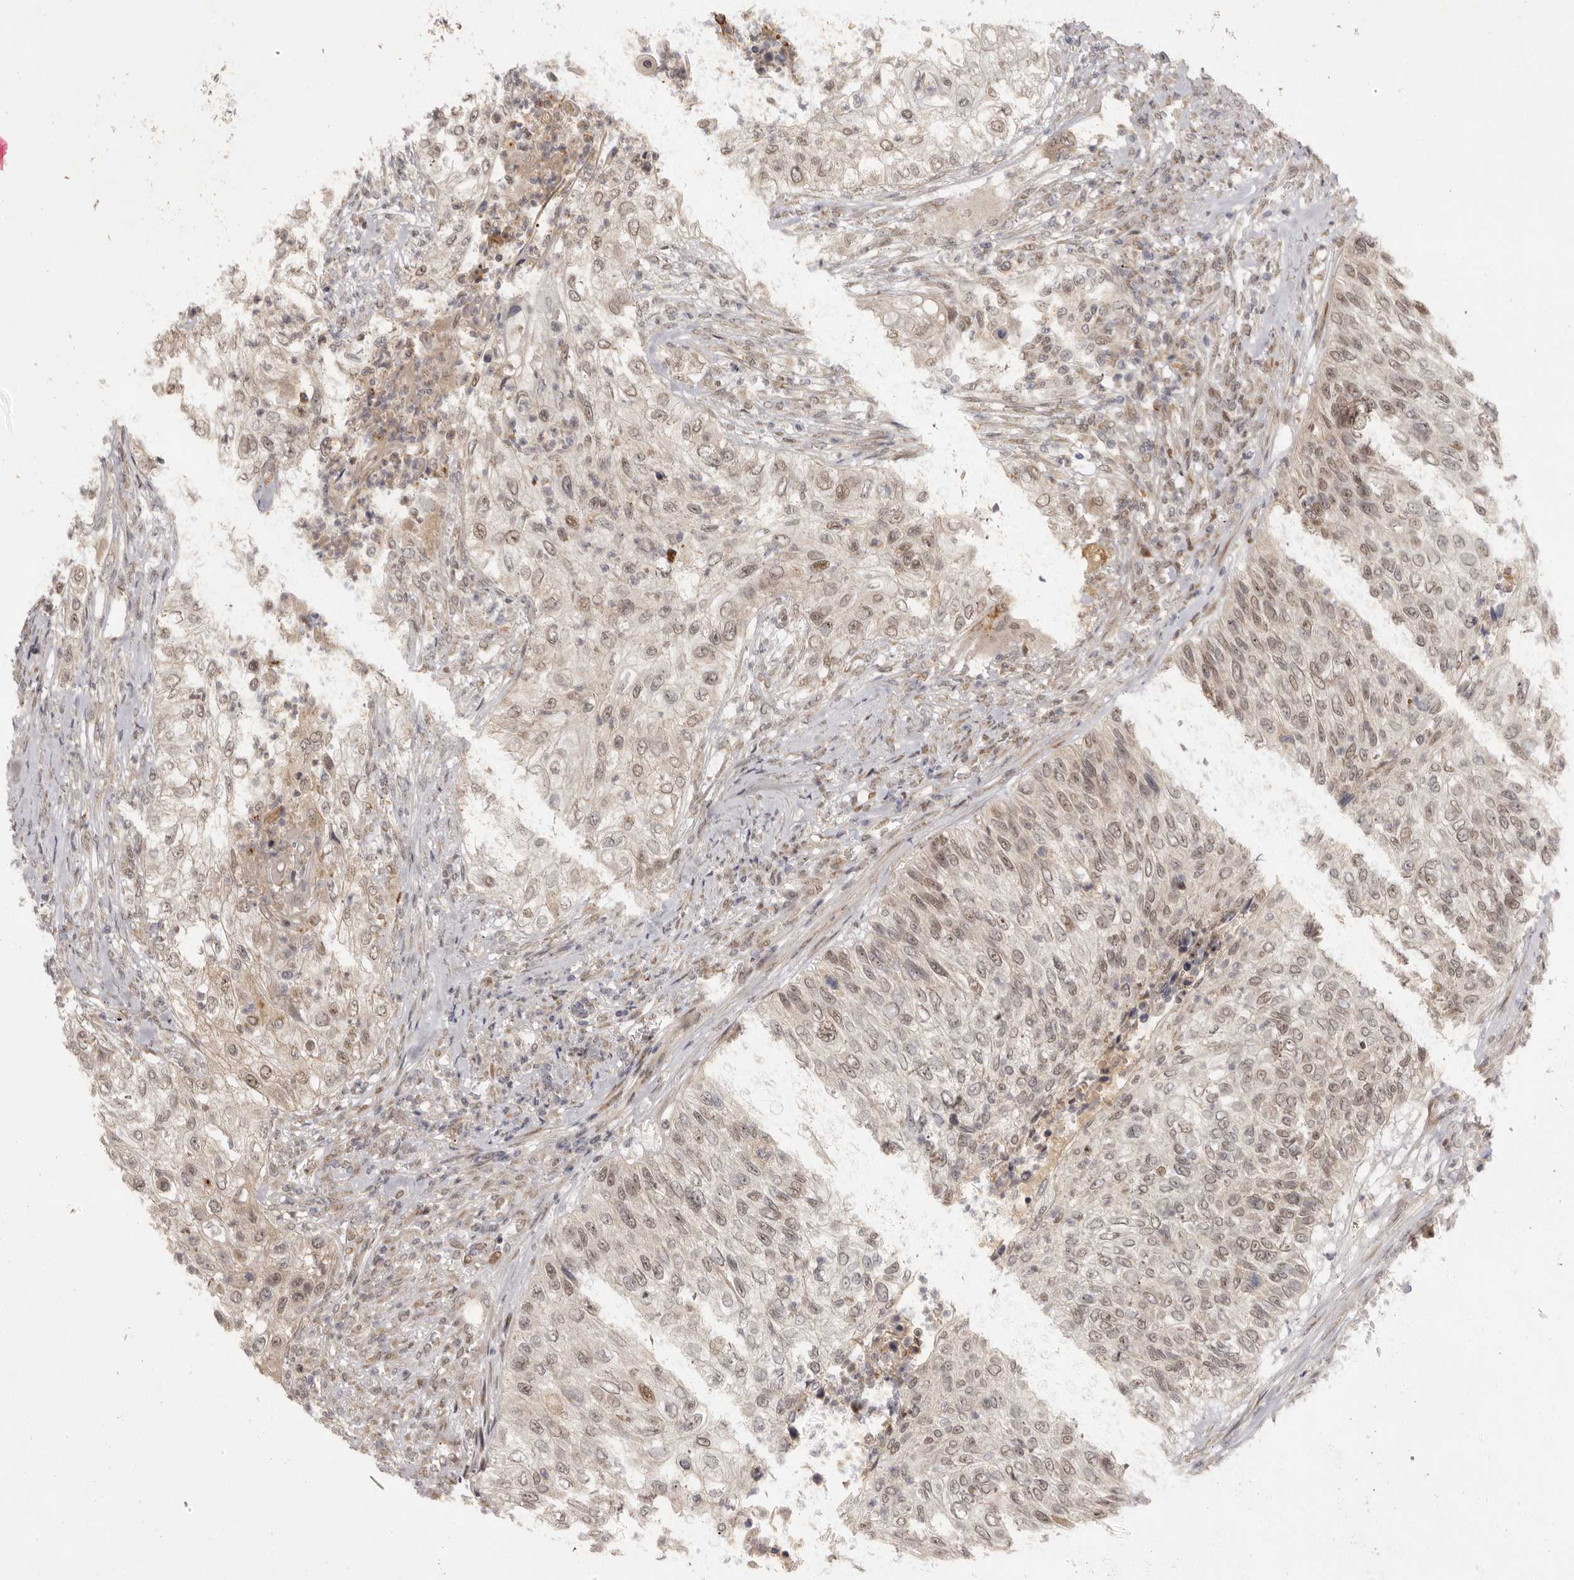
{"staining": {"intensity": "weak", "quantity": "25%-75%", "location": "nuclear"}, "tissue": "urothelial cancer", "cell_type": "Tumor cells", "image_type": "cancer", "snomed": [{"axis": "morphology", "description": "Urothelial carcinoma, High grade"}, {"axis": "topography", "description": "Urinary bladder"}], "caption": "This micrograph demonstrates urothelial cancer stained with IHC to label a protein in brown. The nuclear of tumor cells show weak positivity for the protein. Nuclei are counter-stained blue.", "gene": "ZNF326", "patient": {"sex": "female", "age": 60}}